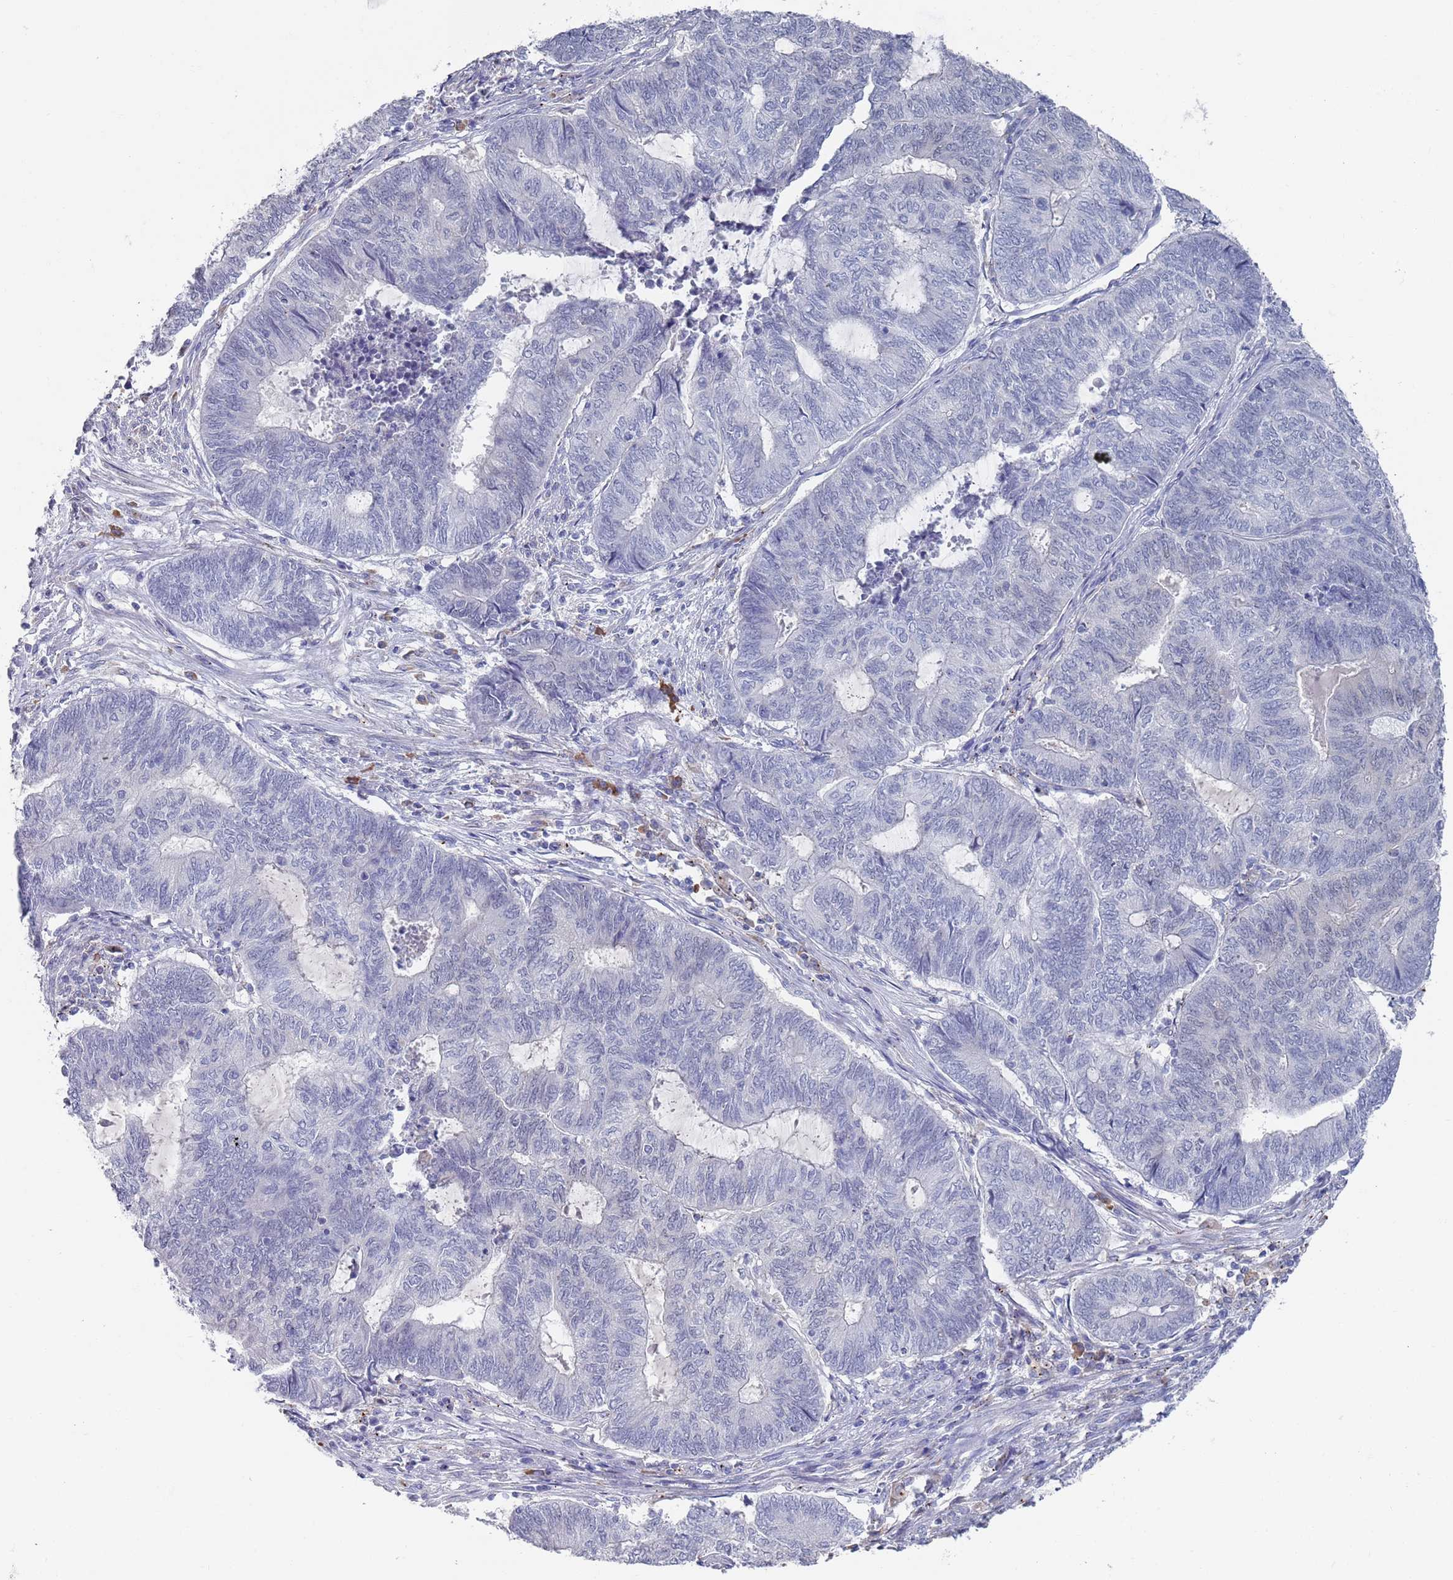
{"staining": {"intensity": "negative", "quantity": "none", "location": "none"}, "tissue": "endometrial cancer", "cell_type": "Tumor cells", "image_type": "cancer", "snomed": [{"axis": "morphology", "description": "Adenocarcinoma, NOS"}, {"axis": "topography", "description": "Uterus"}, {"axis": "topography", "description": "Endometrium"}], "caption": "The photomicrograph reveals no significant expression in tumor cells of endometrial cancer.", "gene": "MAT1A", "patient": {"sex": "female", "age": 70}}